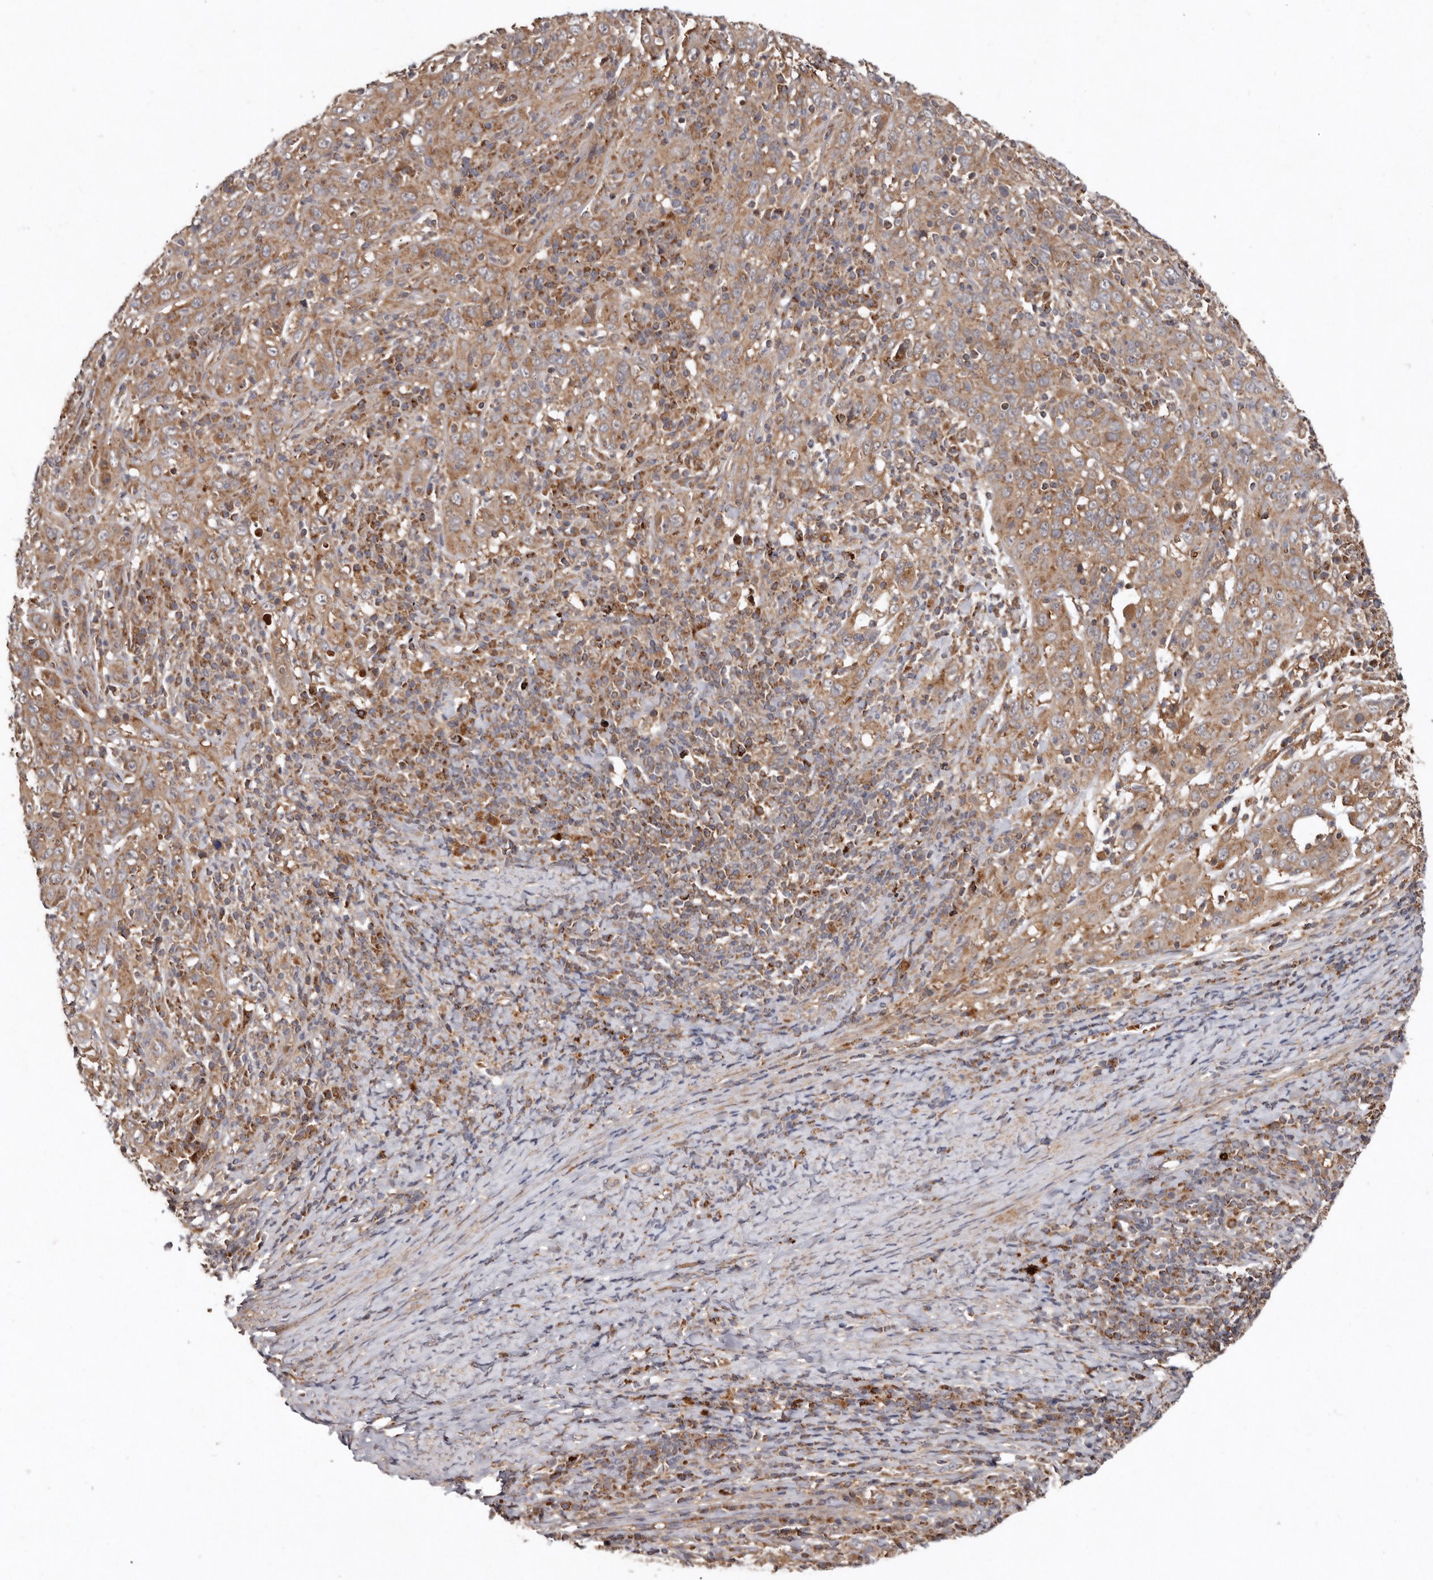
{"staining": {"intensity": "moderate", "quantity": ">75%", "location": "cytoplasmic/membranous"}, "tissue": "cervical cancer", "cell_type": "Tumor cells", "image_type": "cancer", "snomed": [{"axis": "morphology", "description": "Squamous cell carcinoma, NOS"}, {"axis": "topography", "description": "Cervix"}], "caption": "The immunohistochemical stain shows moderate cytoplasmic/membranous expression in tumor cells of cervical cancer (squamous cell carcinoma) tissue.", "gene": "GOT1L1", "patient": {"sex": "female", "age": 46}}